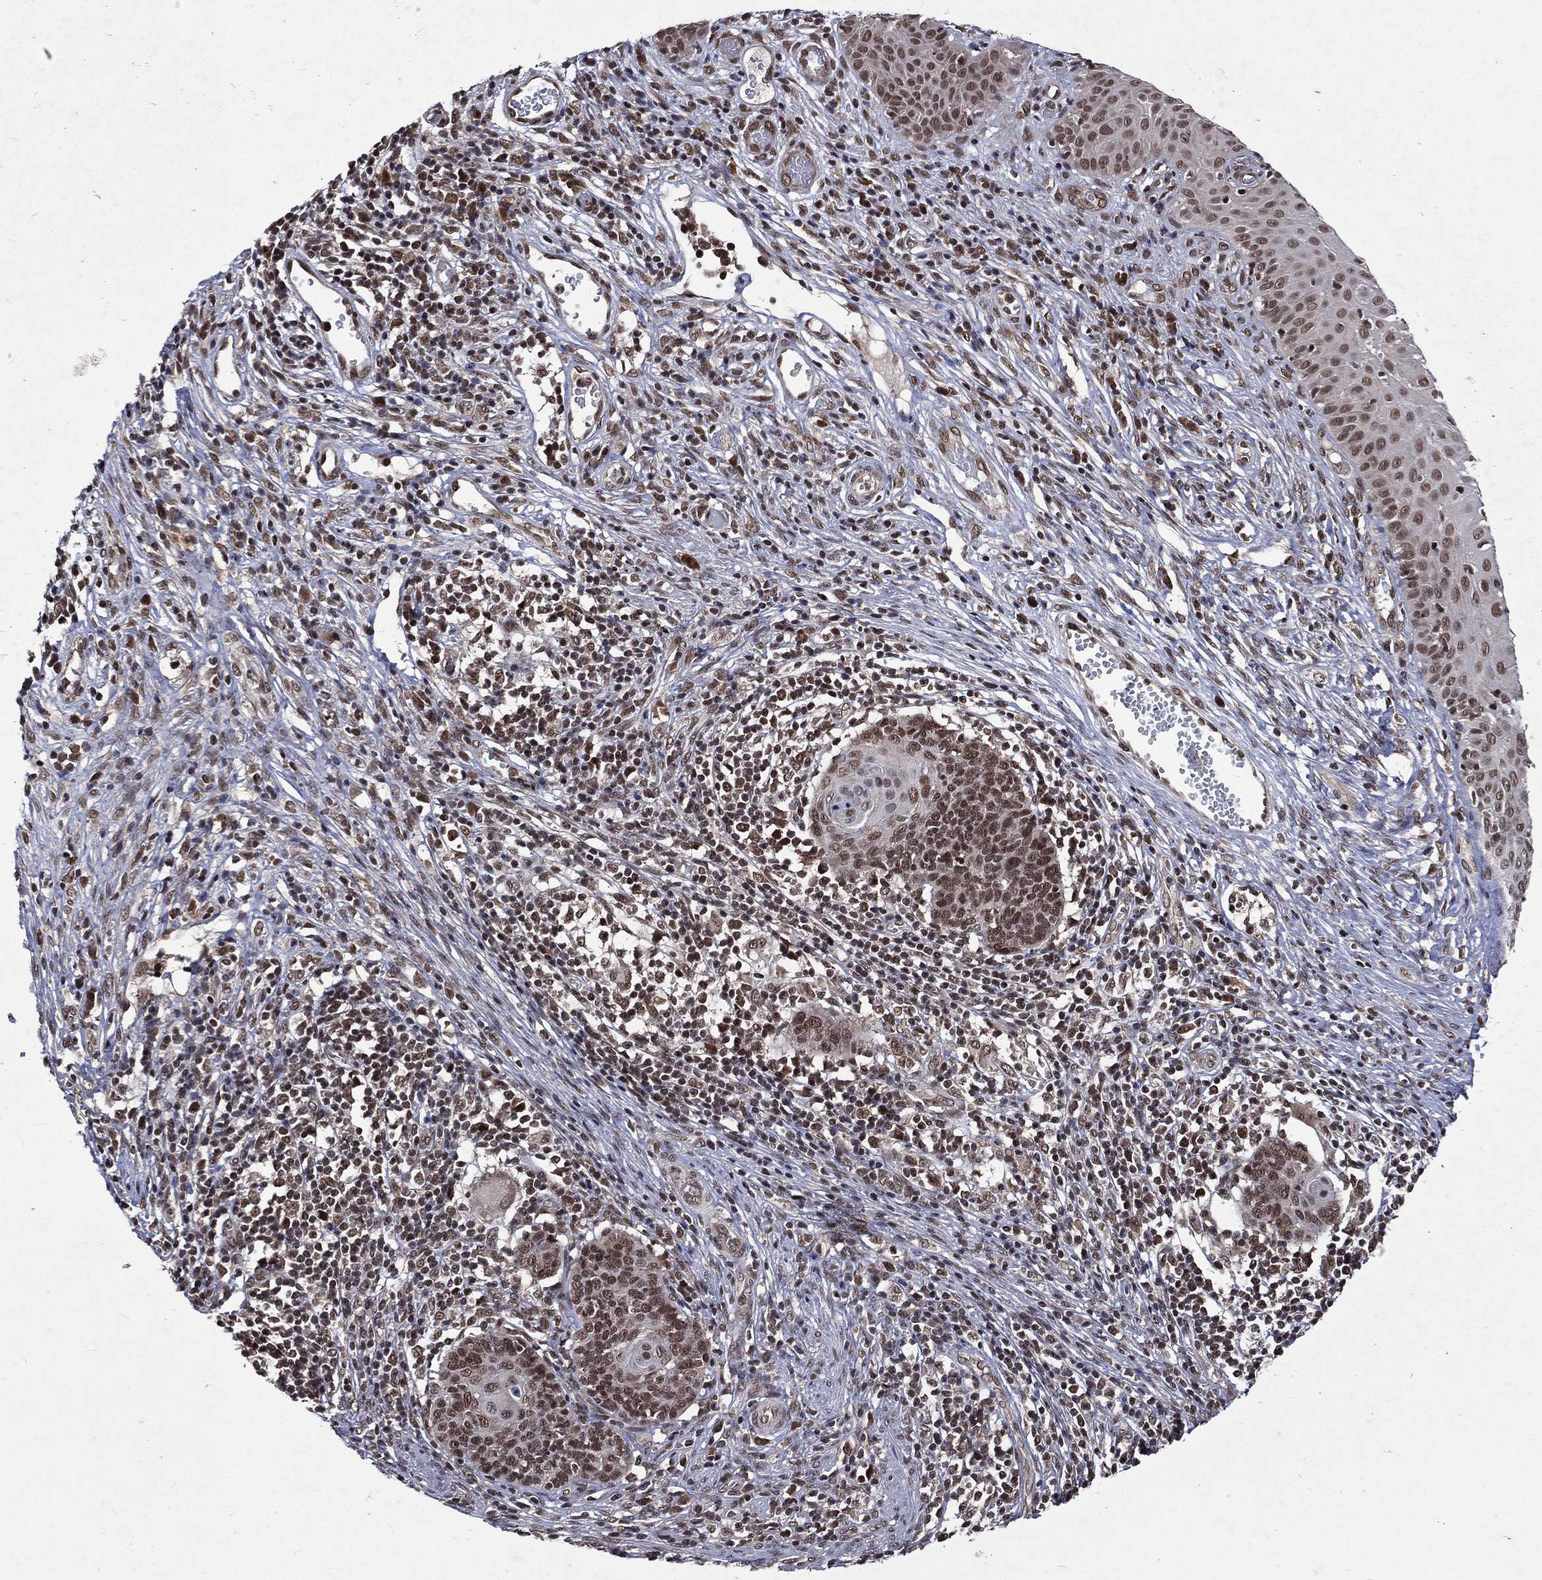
{"staining": {"intensity": "moderate", "quantity": "25%-75%", "location": "nuclear"}, "tissue": "cervical cancer", "cell_type": "Tumor cells", "image_type": "cancer", "snomed": [{"axis": "morphology", "description": "Normal tissue, NOS"}, {"axis": "morphology", "description": "Squamous cell carcinoma, NOS"}, {"axis": "topography", "description": "Cervix"}], "caption": "Protein analysis of cervical cancer (squamous cell carcinoma) tissue reveals moderate nuclear positivity in about 25%-75% of tumor cells.", "gene": "DMAP1", "patient": {"sex": "female", "age": 39}}